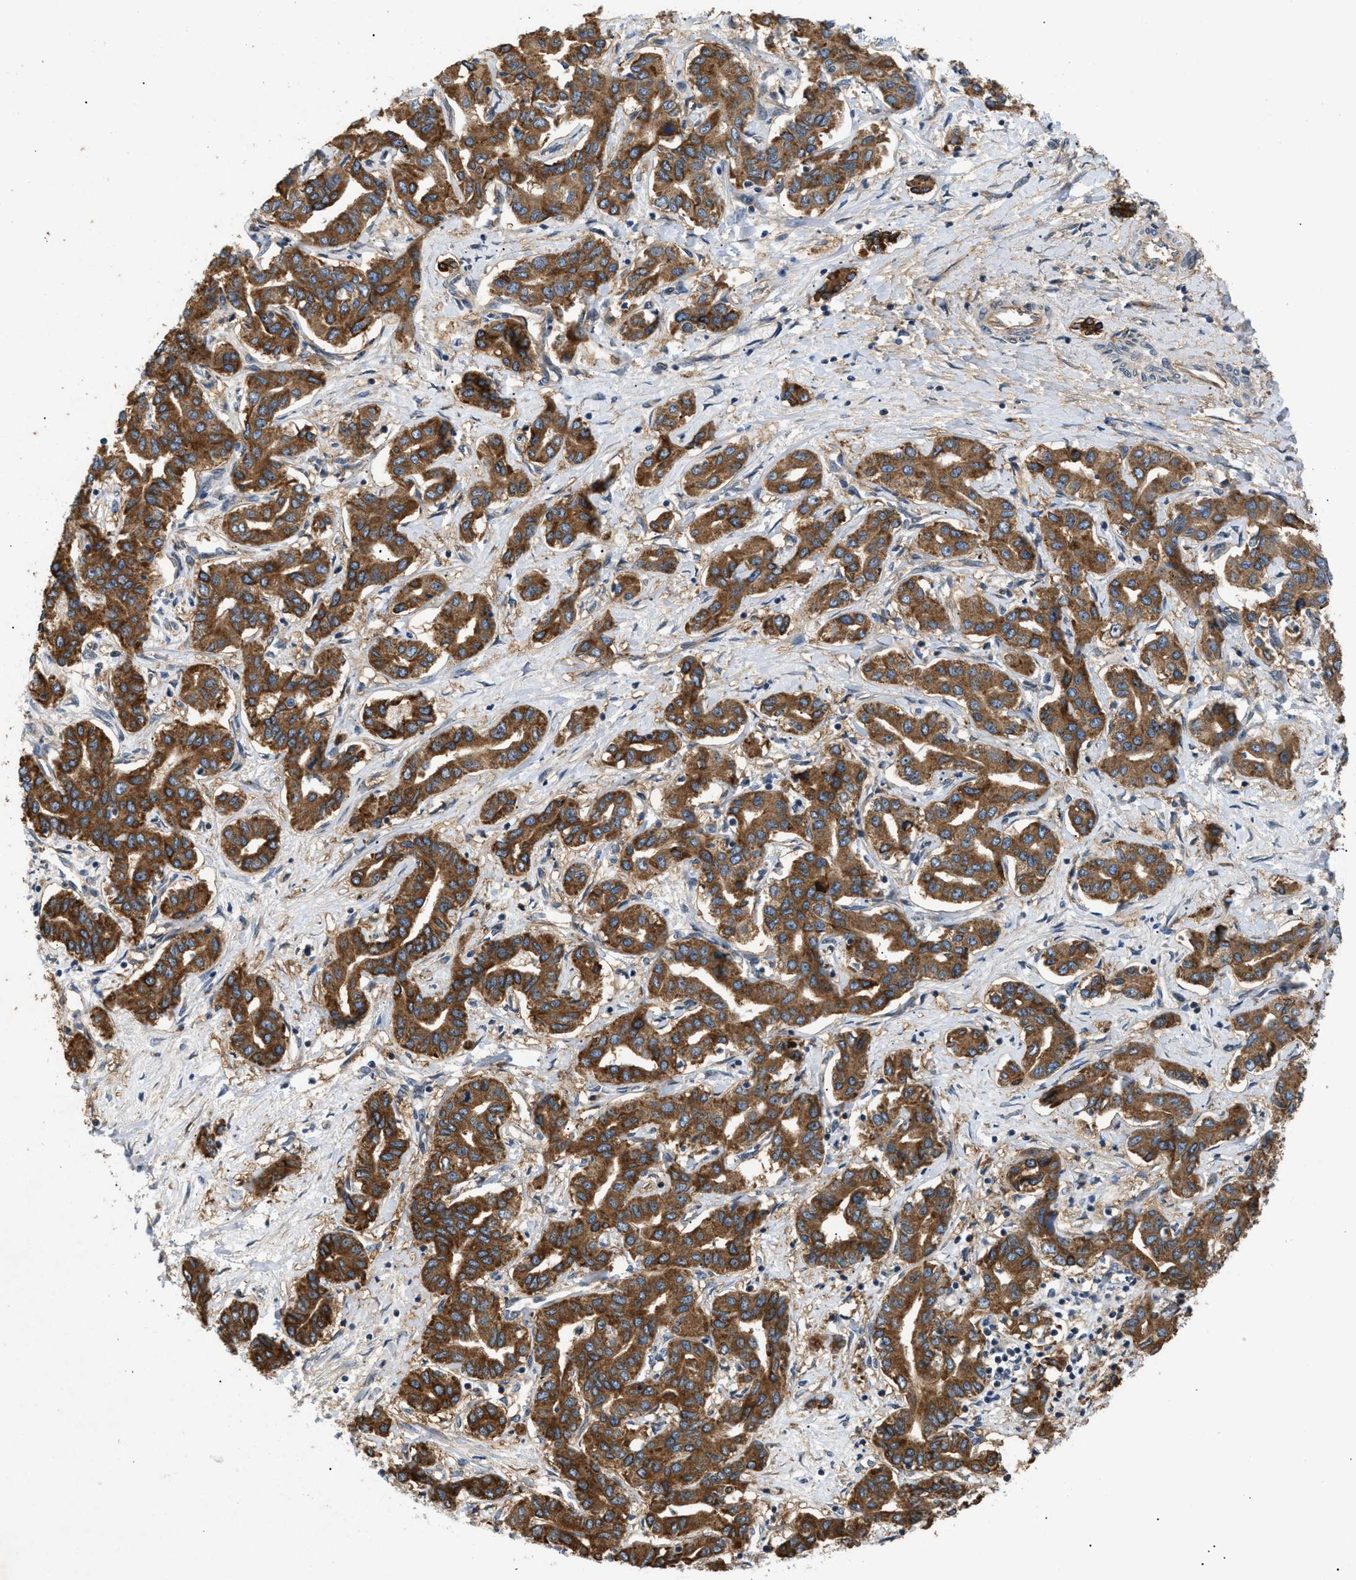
{"staining": {"intensity": "strong", "quantity": ">75%", "location": "cytoplasmic/membranous"}, "tissue": "liver cancer", "cell_type": "Tumor cells", "image_type": "cancer", "snomed": [{"axis": "morphology", "description": "Cholangiocarcinoma"}, {"axis": "topography", "description": "Liver"}], "caption": "Cholangiocarcinoma (liver) was stained to show a protein in brown. There is high levels of strong cytoplasmic/membranous staining in approximately >75% of tumor cells. The staining was performed using DAB, with brown indicating positive protein expression. Nuclei are stained blue with hematoxylin.", "gene": "LYSMD3", "patient": {"sex": "male", "age": 59}}